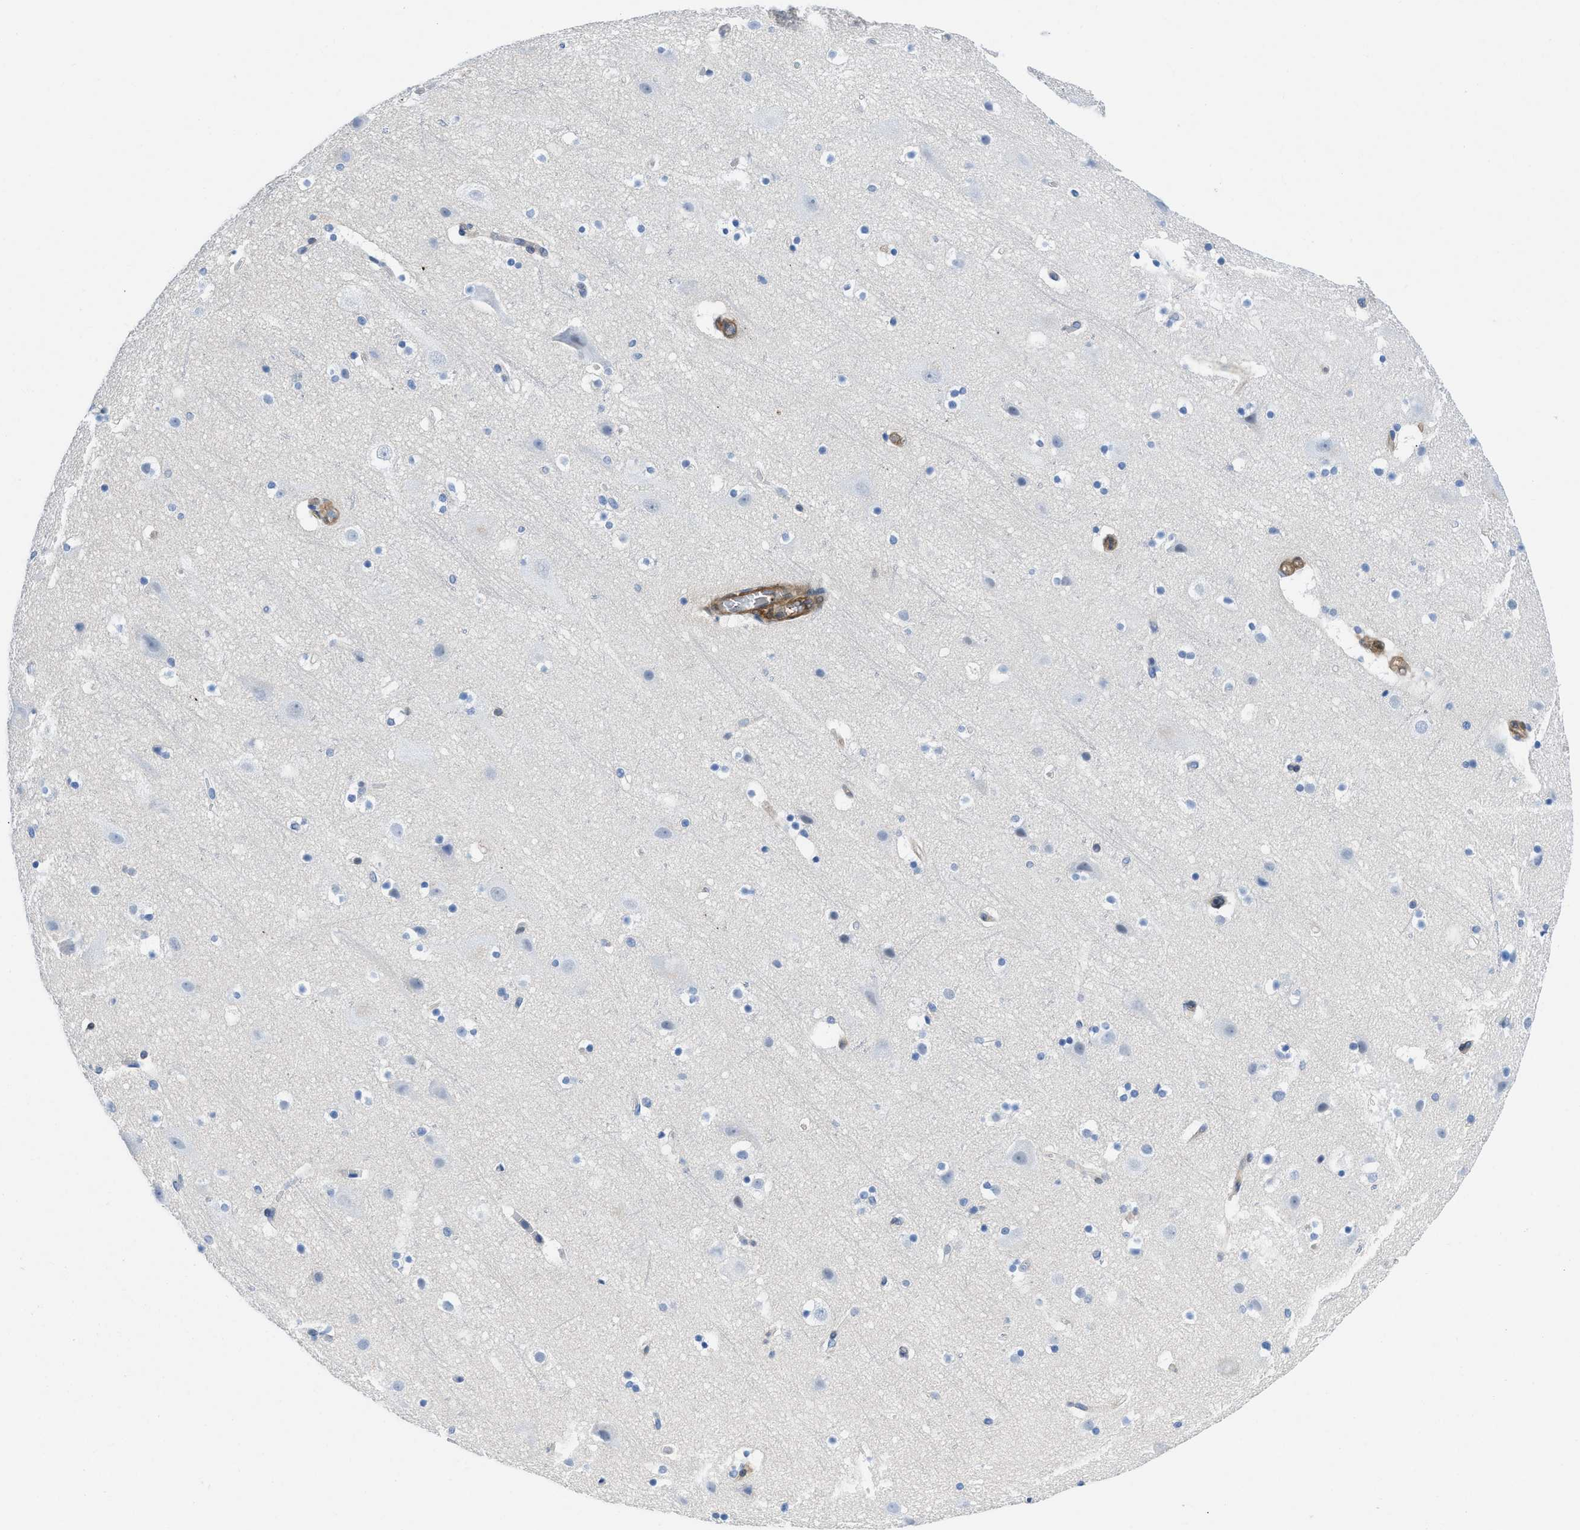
{"staining": {"intensity": "negative", "quantity": "none", "location": "none"}, "tissue": "cerebral cortex", "cell_type": "Endothelial cells", "image_type": "normal", "snomed": [{"axis": "morphology", "description": "Normal tissue, NOS"}, {"axis": "topography", "description": "Cerebral cortex"}], "caption": "DAB immunohistochemical staining of benign human cerebral cortex reveals no significant positivity in endothelial cells.", "gene": "PDLIM5", "patient": {"sex": "male", "age": 45}}